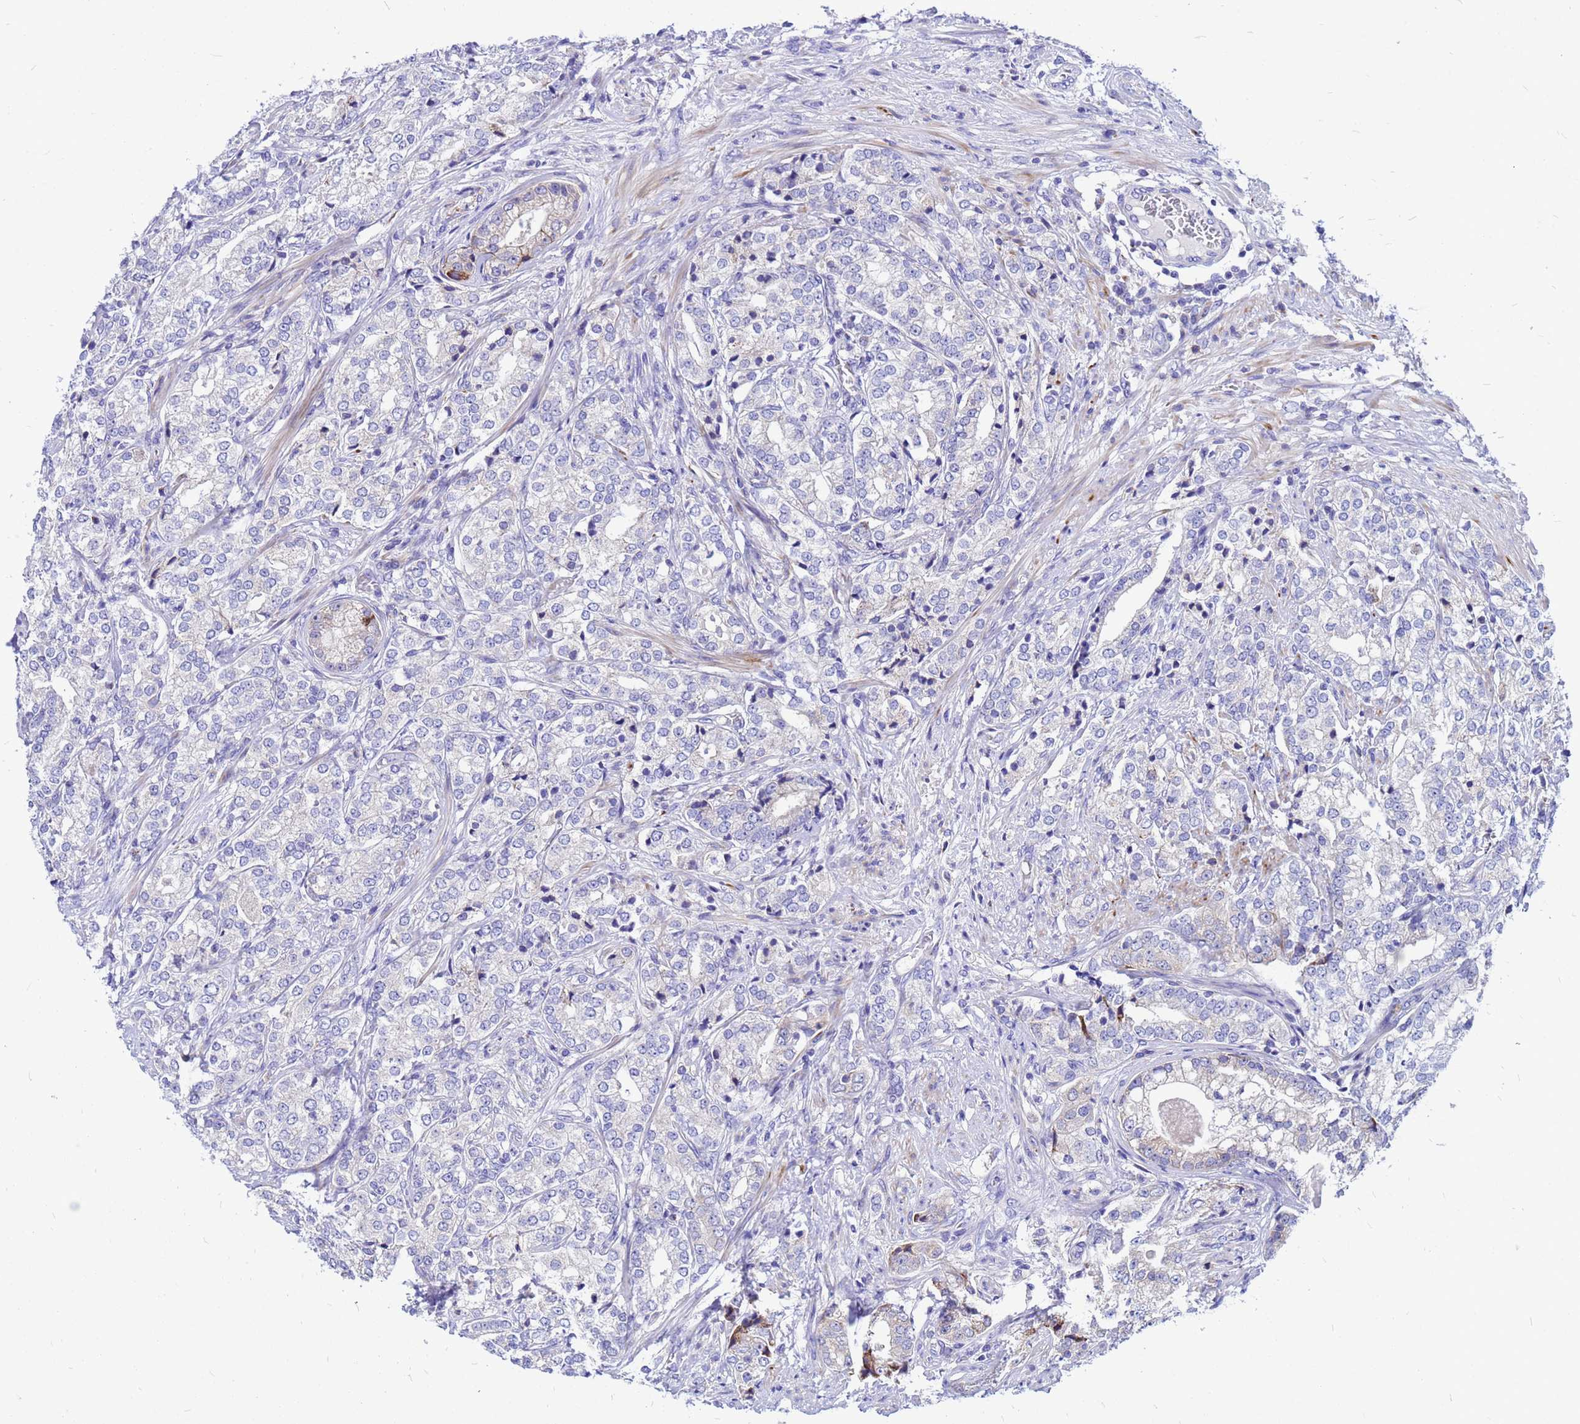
{"staining": {"intensity": "weak", "quantity": "<25%", "location": "cytoplasmic/membranous"}, "tissue": "prostate cancer", "cell_type": "Tumor cells", "image_type": "cancer", "snomed": [{"axis": "morphology", "description": "Adenocarcinoma, High grade"}, {"axis": "topography", "description": "Prostate"}], "caption": "A high-resolution micrograph shows immunohistochemistry staining of prostate cancer (high-grade adenocarcinoma), which demonstrates no significant staining in tumor cells.", "gene": "FHIP1A", "patient": {"sex": "male", "age": 69}}